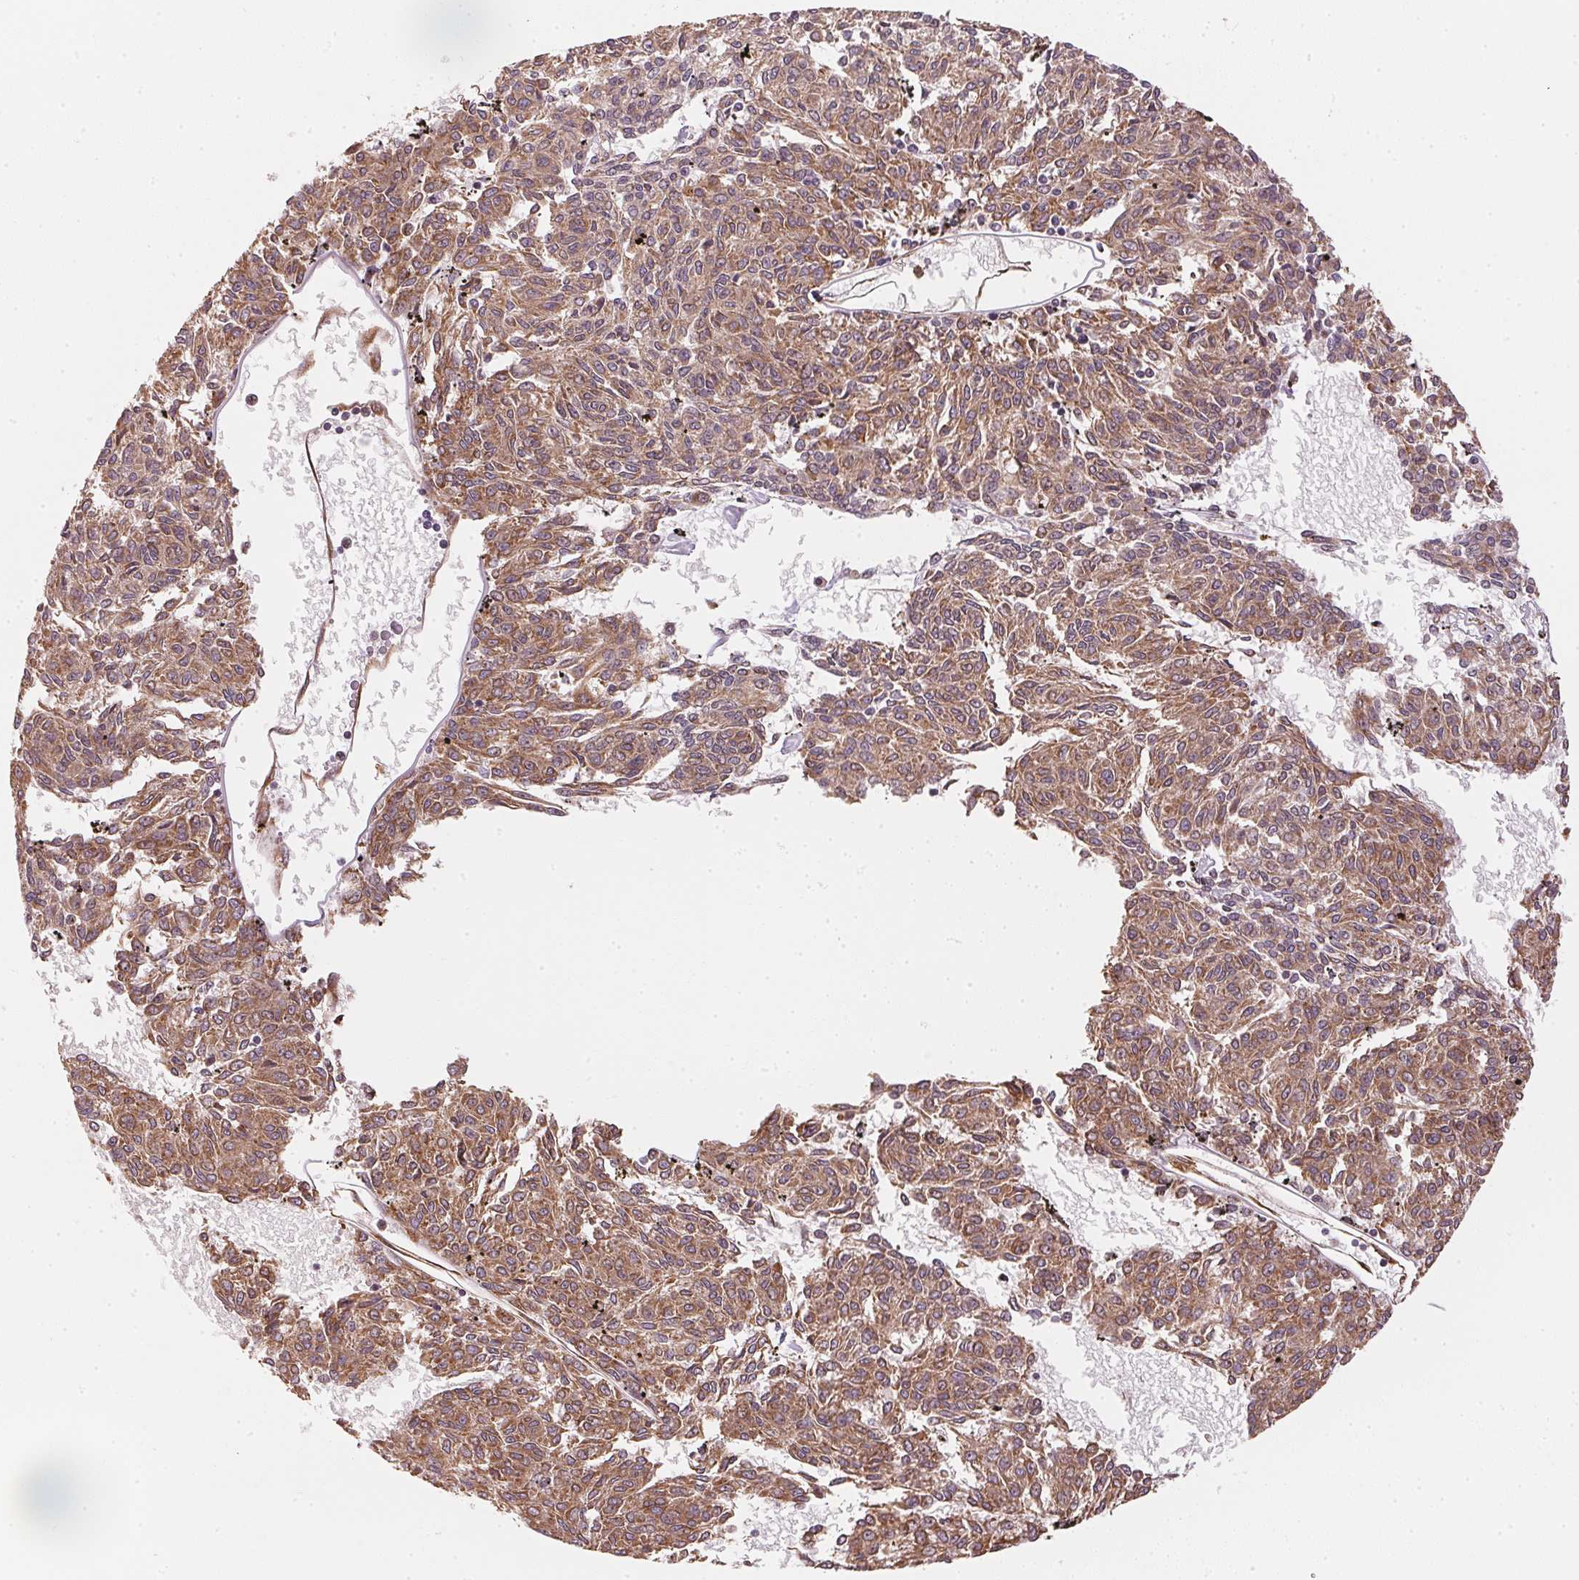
{"staining": {"intensity": "moderate", "quantity": ">75%", "location": "cytoplasmic/membranous"}, "tissue": "melanoma", "cell_type": "Tumor cells", "image_type": "cancer", "snomed": [{"axis": "morphology", "description": "Malignant melanoma, NOS"}, {"axis": "topography", "description": "Skin"}], "caption": "Malignant melanoma stained with IHC reveals moderate cytoplasmic/membranous staining in approximately >75% of tumor cells.", "gene": "STRN4", "patient": {"sex": "female", "age": 72}}